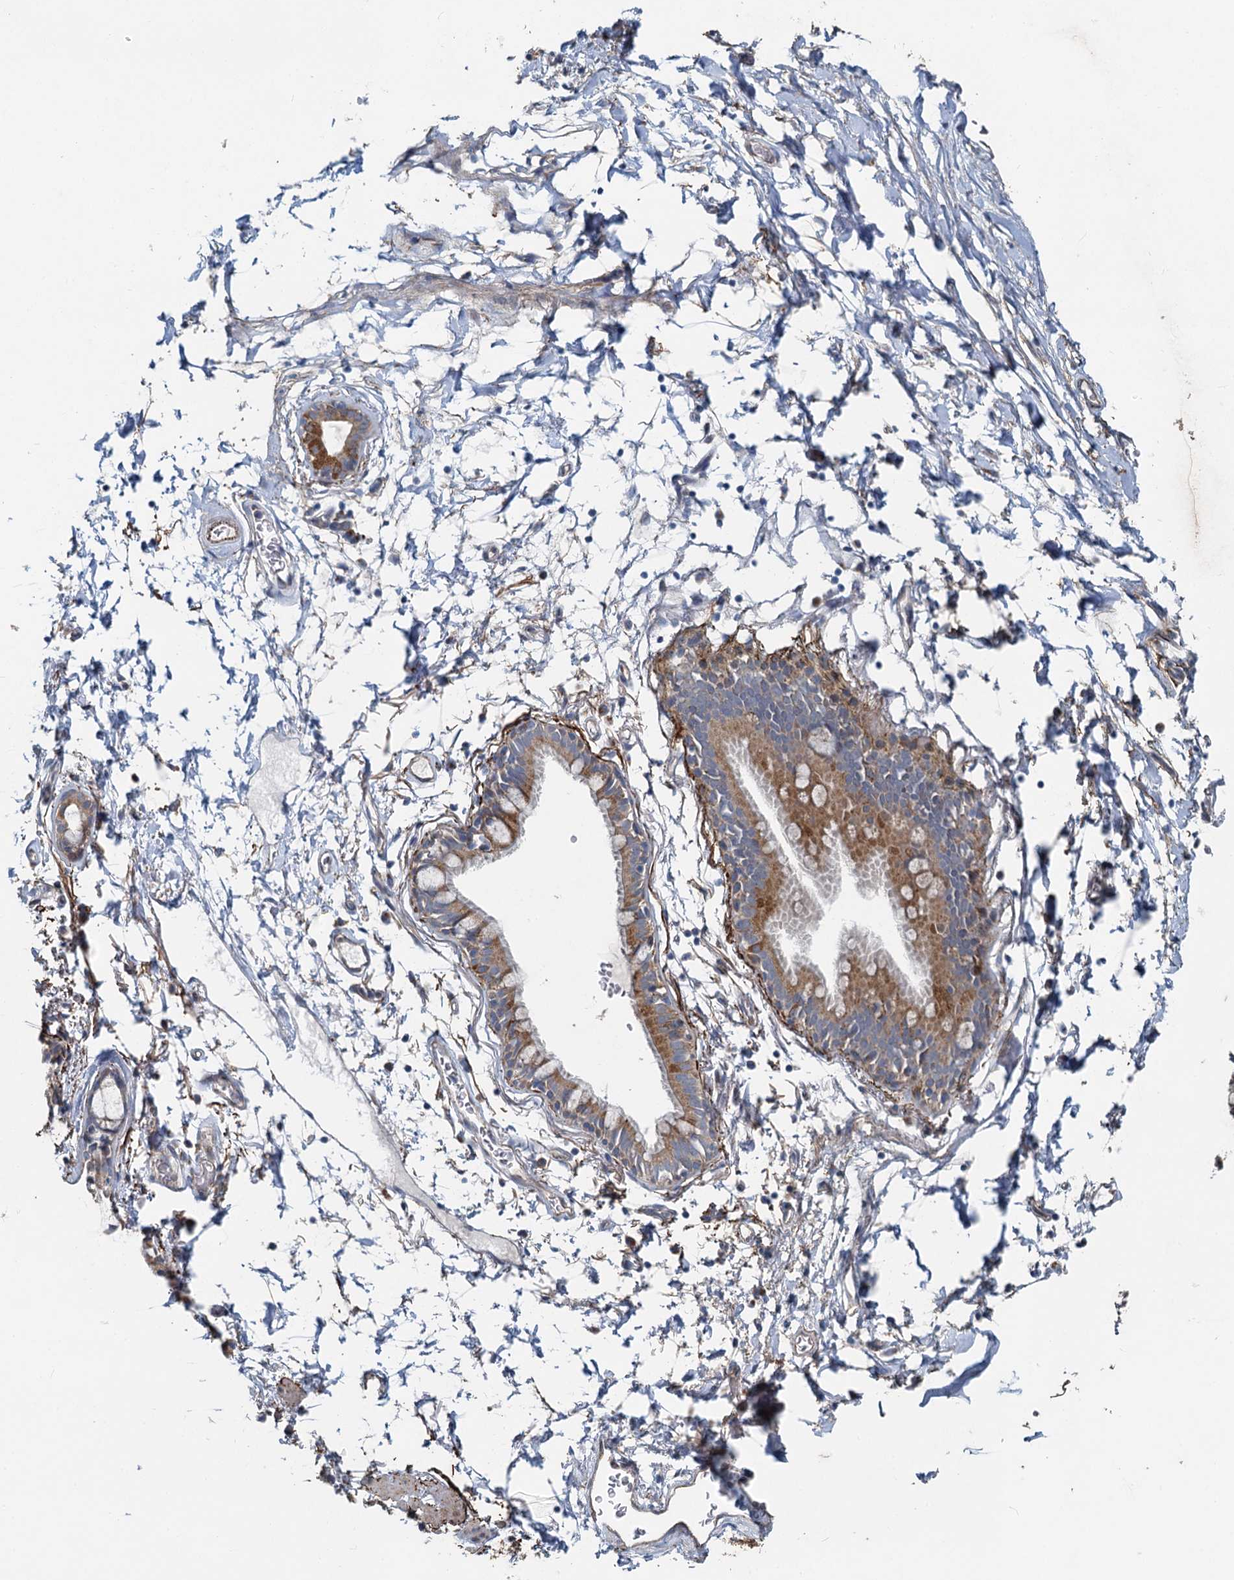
{"staining": {"intensity": "weak", "quantity": "25%-75%", "location": "cytoplasmic/membranous"}, "tissue": "adipose tissue", "cell_type": "Adipocytes", "image_type": "normal", "snomed": [{"axis": "morphology", "description": "Normal tissue, NOS"}, {"axis": "topography", "description": "Lymph node"}, {"axis": "topography", "description": "Bronchus"}], "caption": "A histopathology image of human adipose tissue stained for a protein displays weak cytoplasmic/membranous brown staining in adipocytes. Immunohistochemistry (ihc) stains the protein of interest in brown and the nuclei are stained blue.", "gene": "ADCY2", "patient": {"sex": "male", "age": 63}}